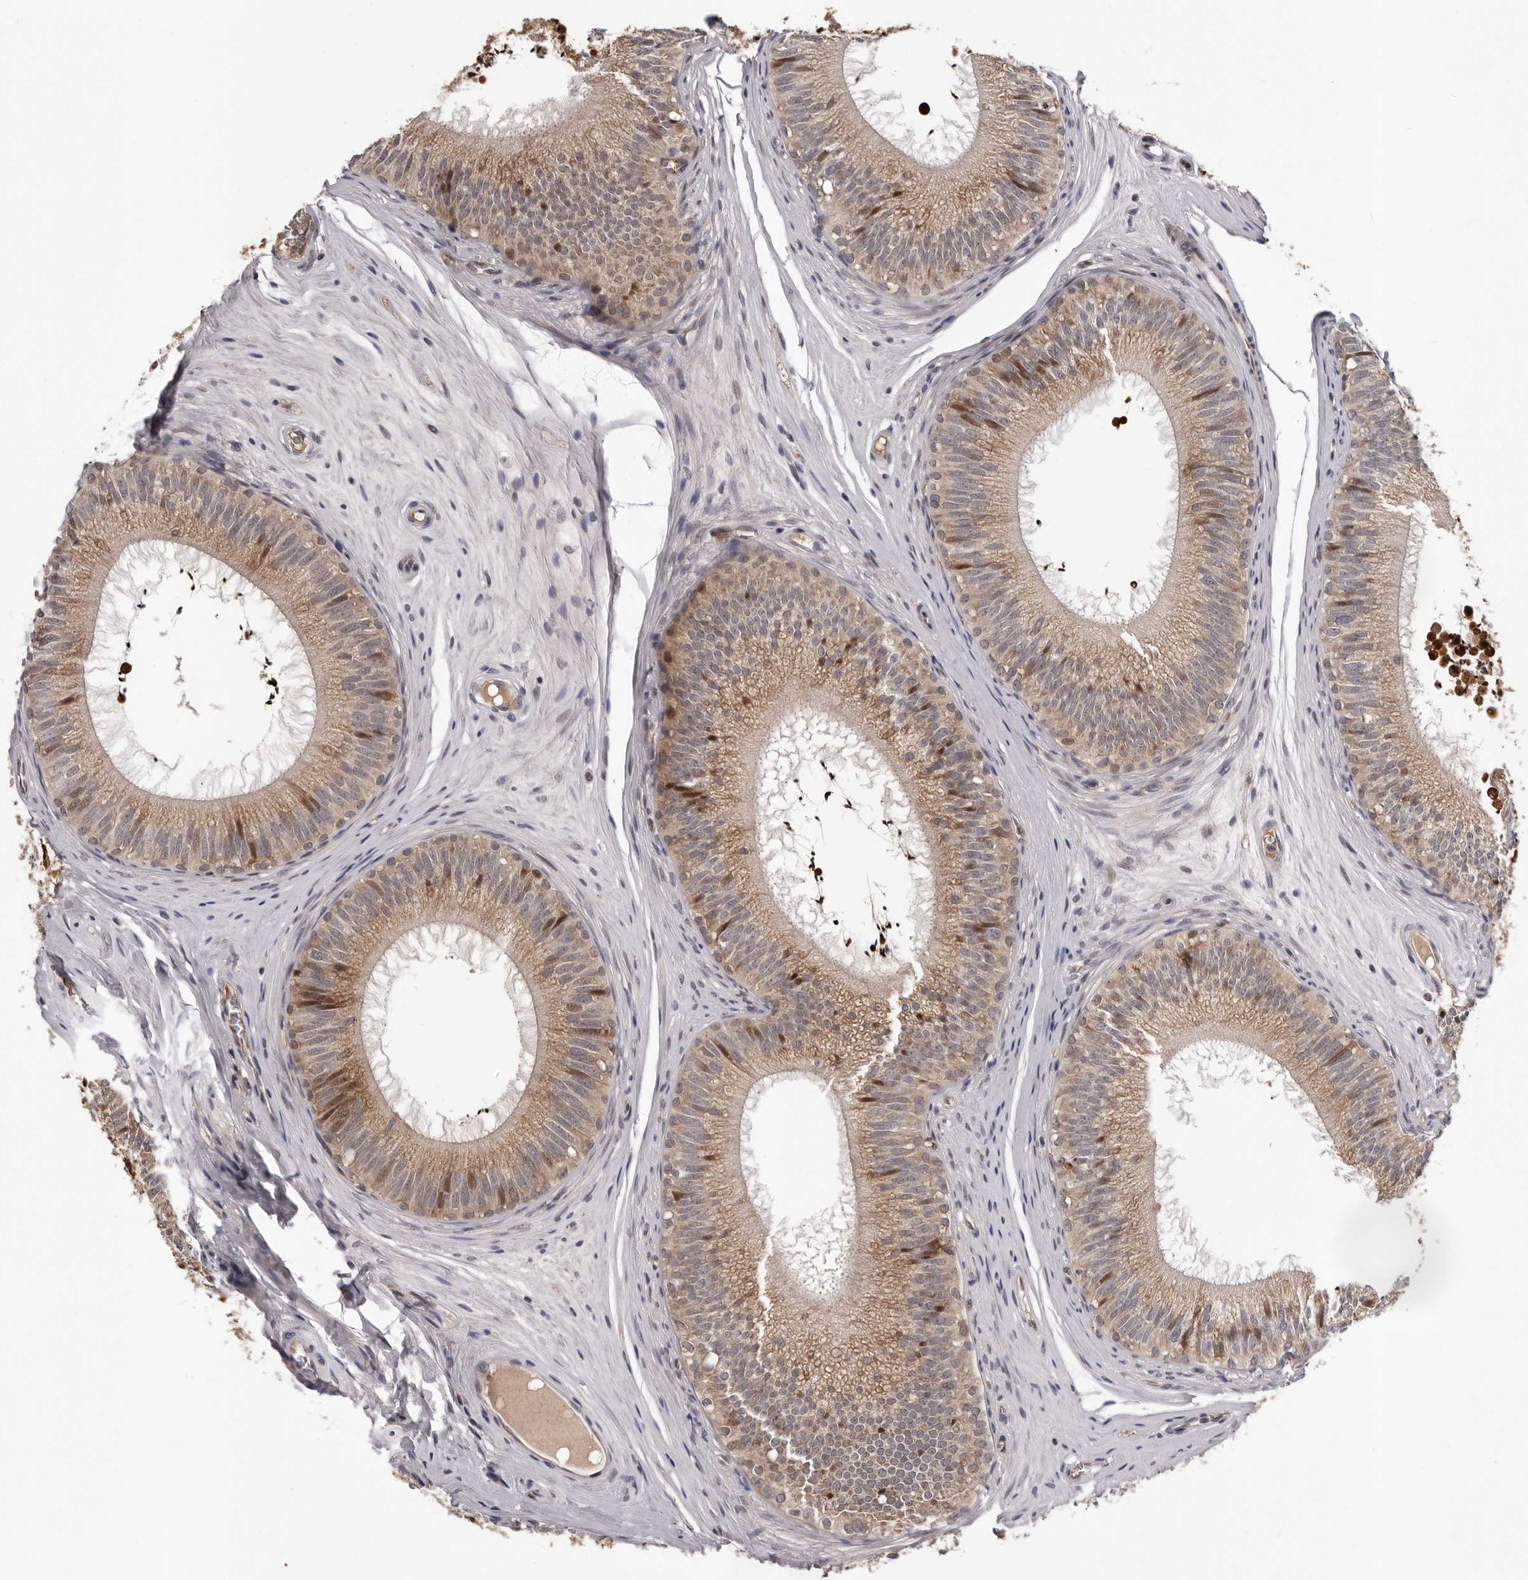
{"staining": {"intensity": "weak", "quantity": ">75%", "location": "cytoplasmic/membranous,nuclear"}, "tissue": "epididymis", "cell_type": "Glandular cells", "image_type": "normal", "snomed": [{"axis": "morphology", "description": "Normal tissue, NOS"}, {"axis": "topography", "description": "Epididymis"}], "caption": "Benign epididymis was stained to show a protein in brown. There is low levels of weak cytoplasmic/membranous,nuclear staining in approximately >75% of glandular cells. The protein of interest is stained brown, and the nuclei are stained in blue (DAB IHC with brightfield microscopy, high magnification).", "gene": "MED8", "patient": {"sex": "male", "age": 29}}